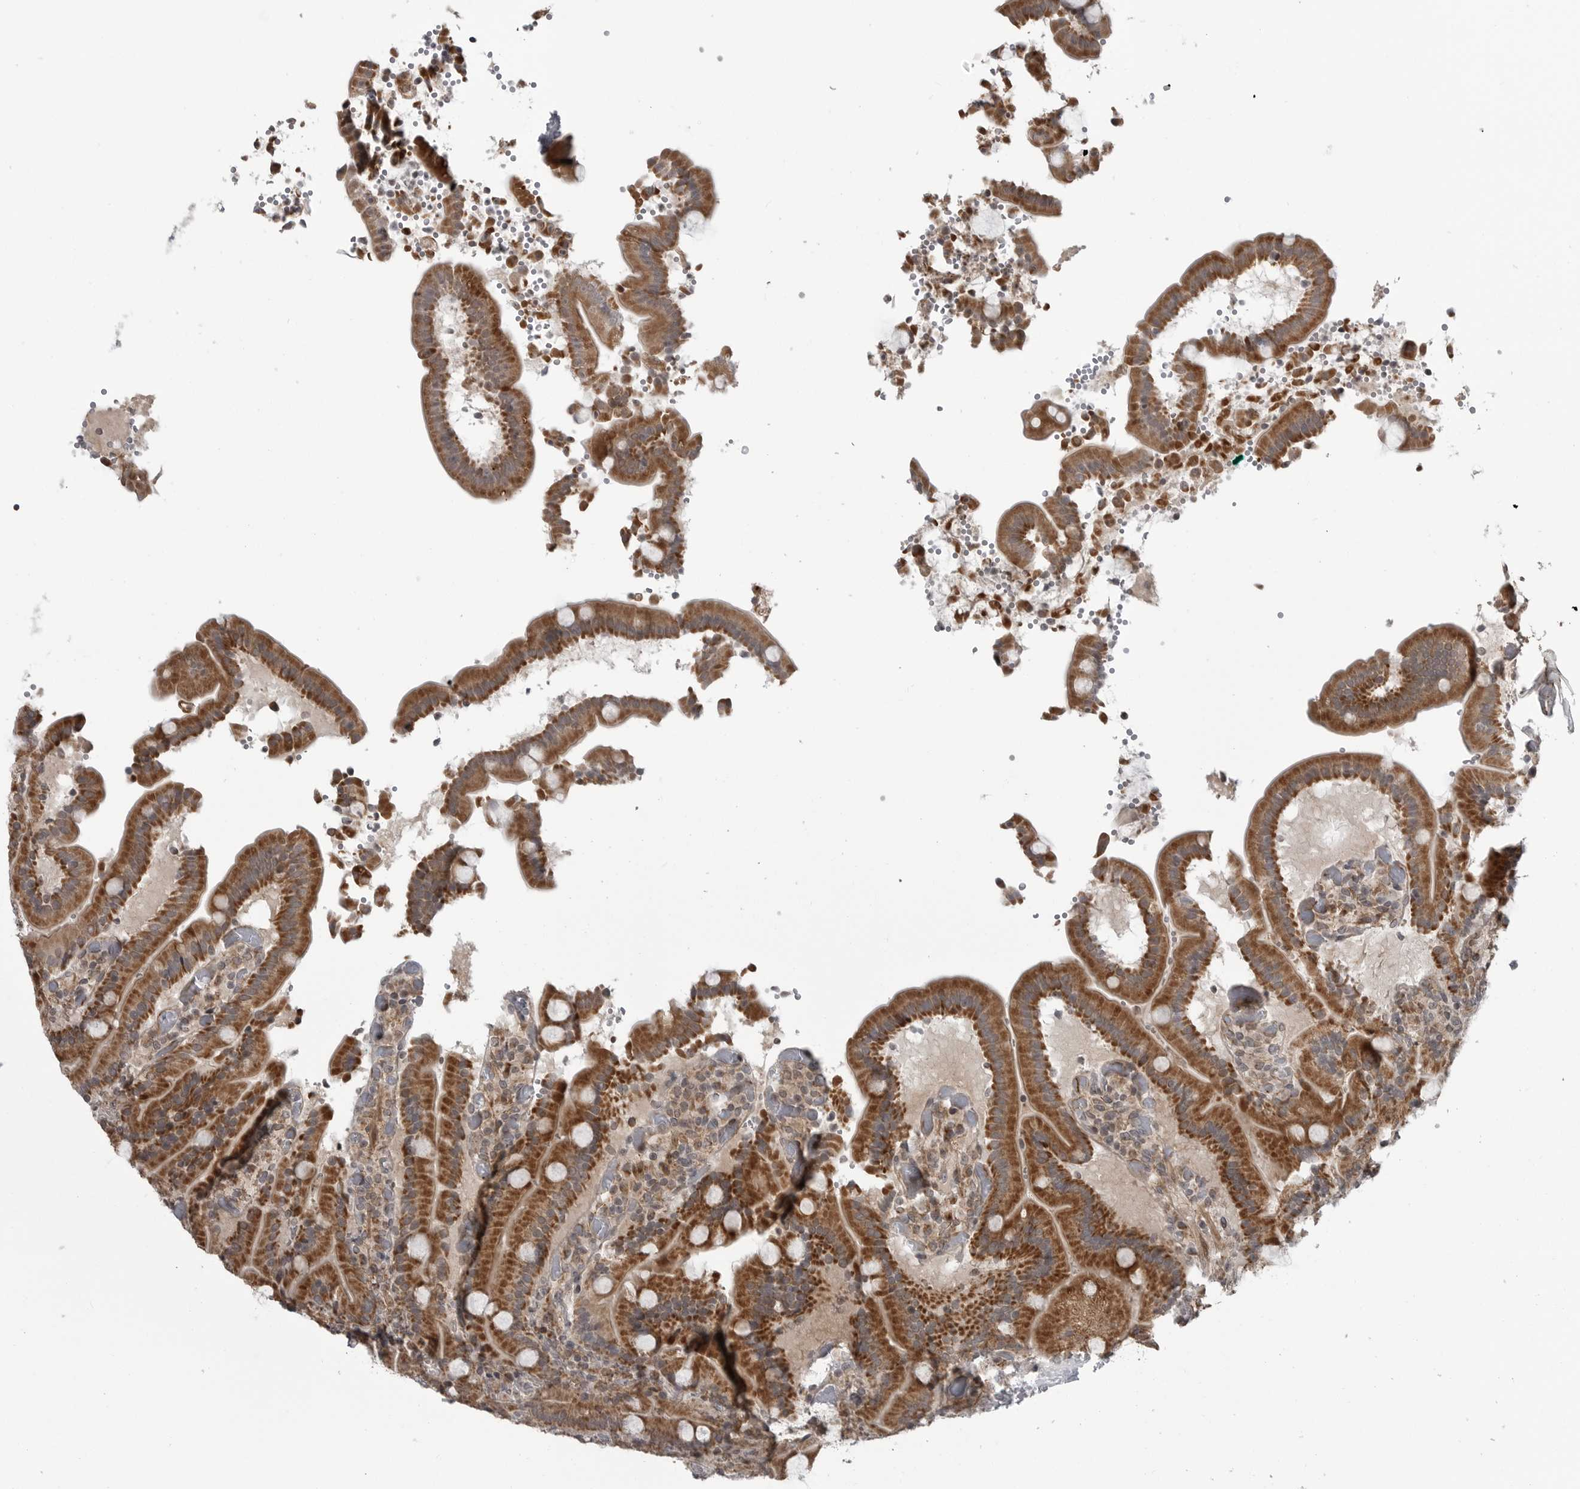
{"staining": {"intensity": "strong", "quantity": ">75%", "location": "cytoplasmic/membranous"}, "tissue": "duodenum", "cell_type": "Glandular cells", "image_type": "normal", "snomed": [{"axis": "morphology", "description": "Normal tissue, NOS"}, {"axis": "topography", "description": "Duodenum"}], "caption": "The photomicrograph demonstrates a brown stain indicating the presence of a protein in the cytoplasmic/membranous of glandular cells in duodenum. Using DAB (3,3'-diaminobenzidine) (brown) and hematoxylin (blue) stains, captured at high magnification using brightfield microscopy.", "gene": "FAAP100", "patient": {"sex": "female", "age": 62}}